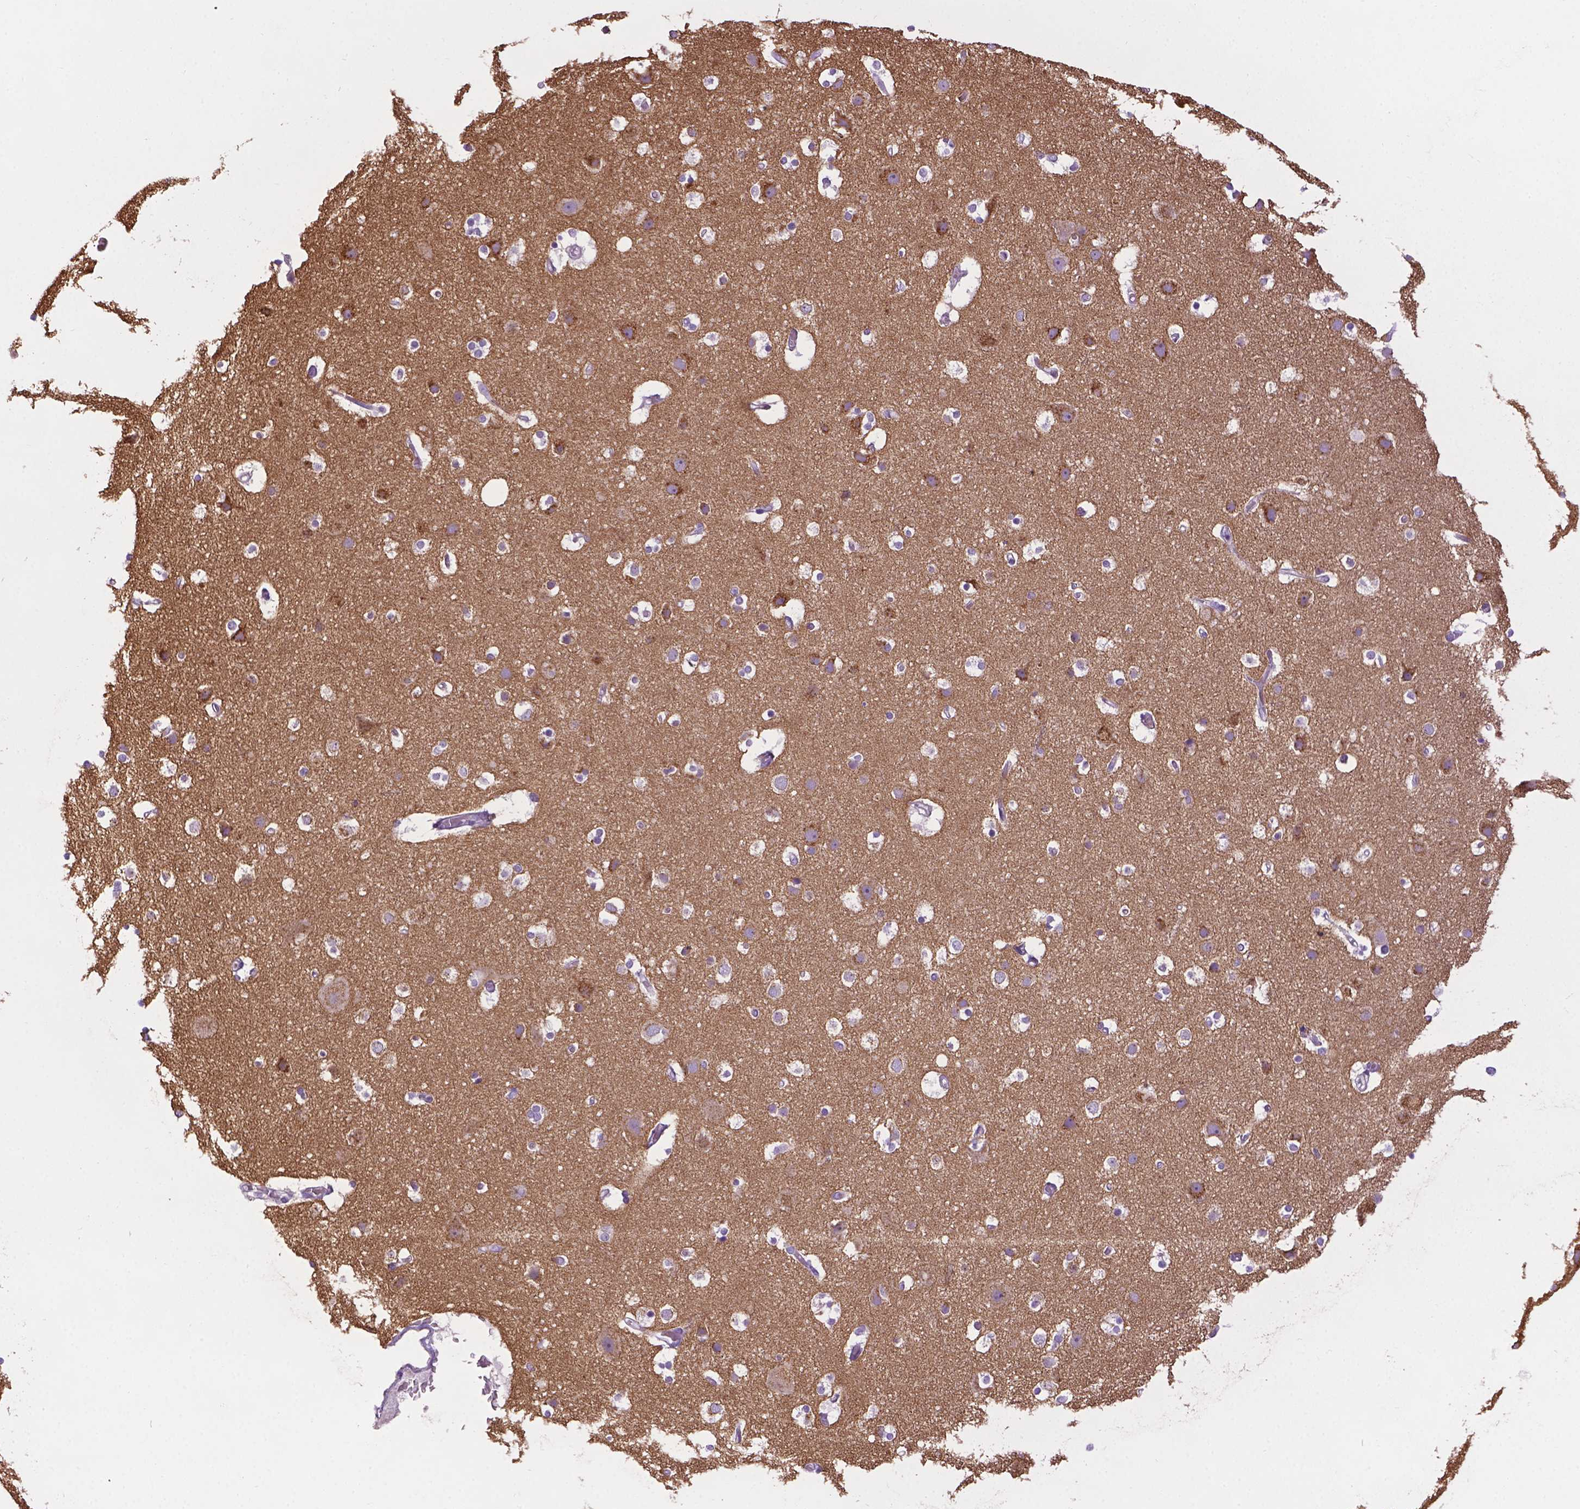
{"staining": {"intensity": "negative", "quantity": "none", "location": "none"}, "tissue": "cerebral cortex", "cell_type": "Endothelial cells", "image_type": "normal", "snomed": [{"axis": "morphology", "description": "Normal tissue, NOS"}, {"axis": "topography", "description": "Cerebral cortex"}], "caption": "A high-resolution photomicrograph shows immunohistochemistry (IHC) staining of benign cerebral cortex, which demonstrates no significant expression in endothelial cells.", "gene": "TMEM132E", "patient": {"sex": "female", "age": 52}}